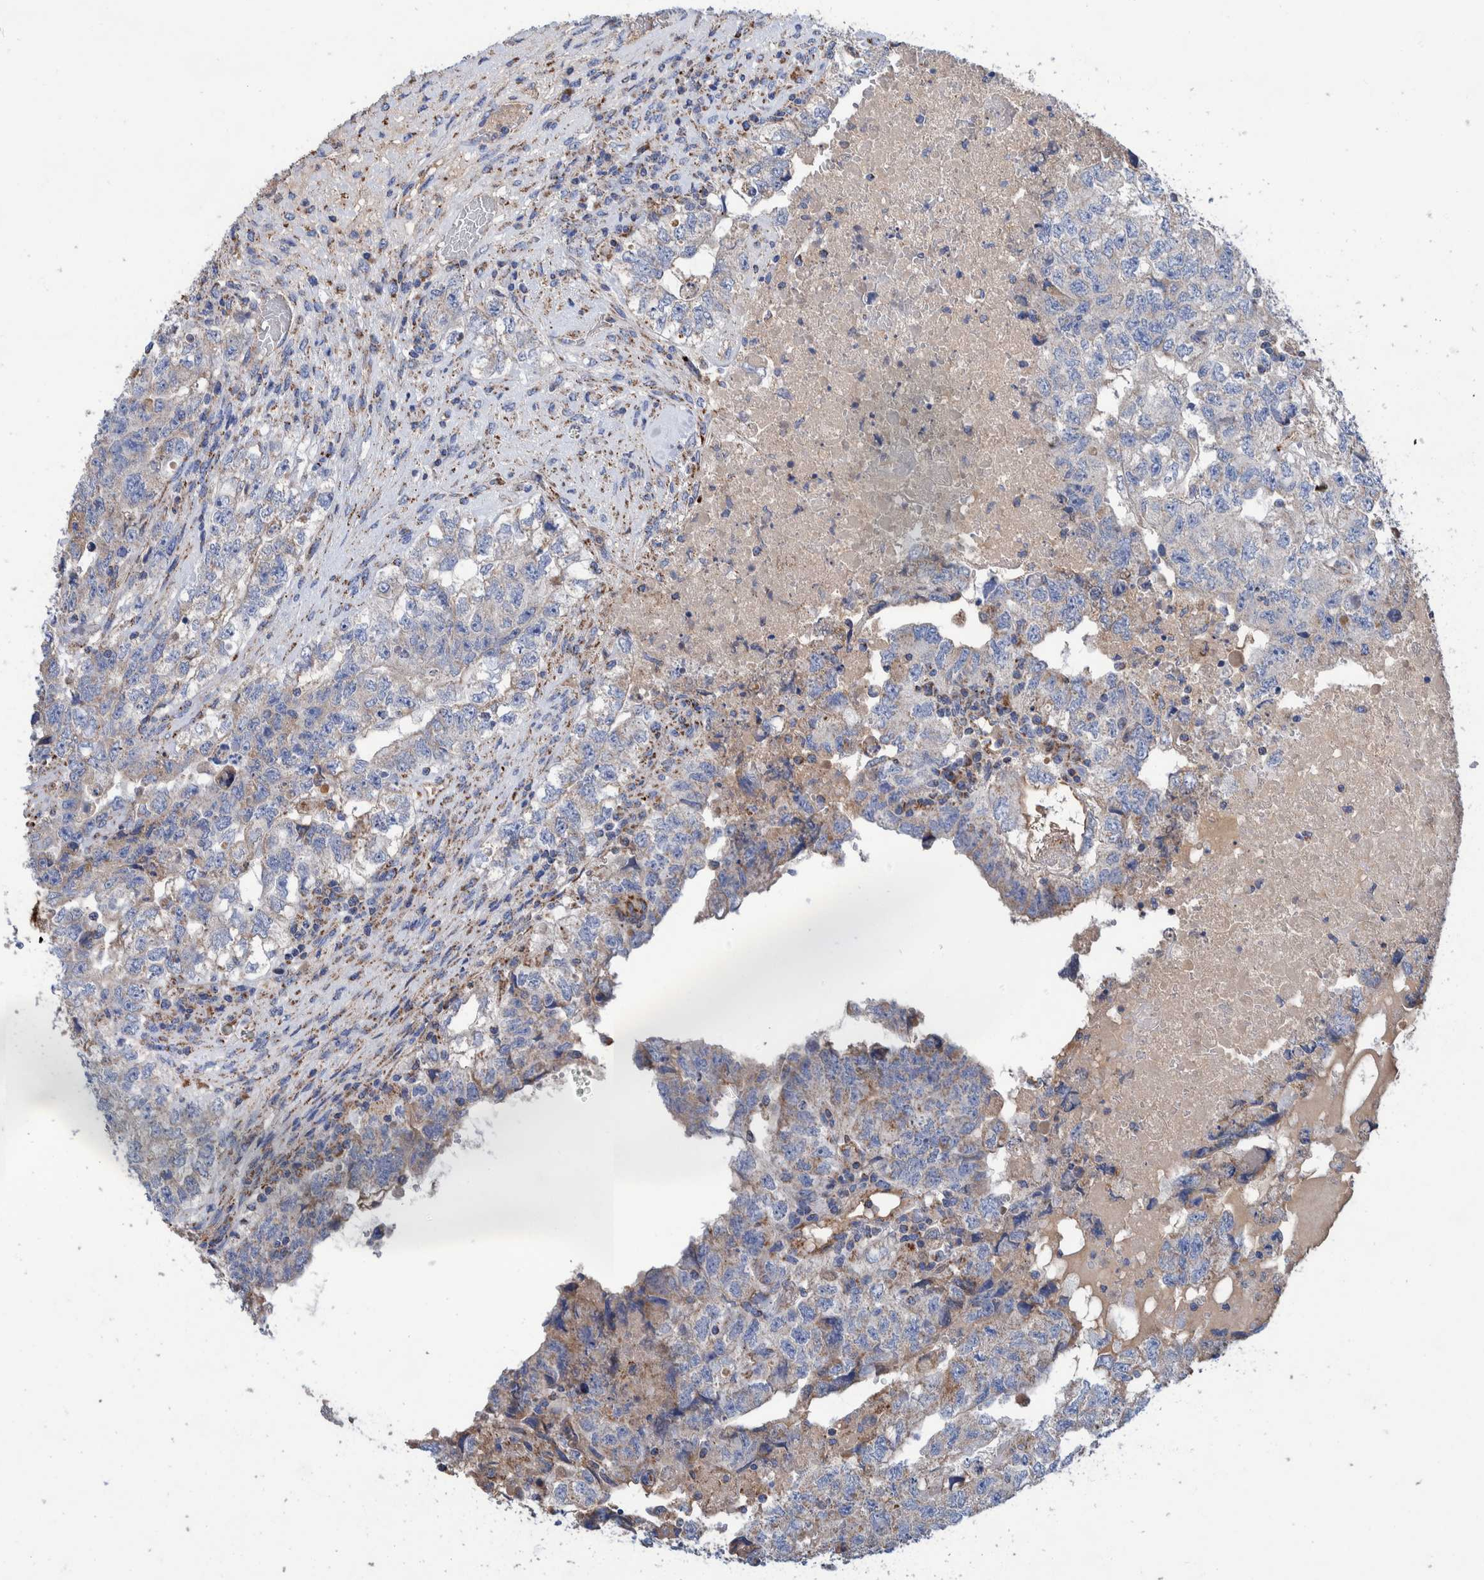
{"staining": {"intensity": "negative", "quantity": "none", "location": "none"}, "tissue": "testis cancer", "cell_type": "Tumor cells", "image_type": "cancer", "snomed": [{"axis": "morphology", "description": "Carcinoma, Embryonal, NOS"}, {"axis": "topography", "description": "Testis"}], "caption": "Immunohistochemistry (IHC) image of human testis cancer (embryonal carcinoma) stained for a protein (brown), which demonstrates no expression in tumor cells.", "gene": "DECR1", "patient": {"sex": "male", "age": 36}}